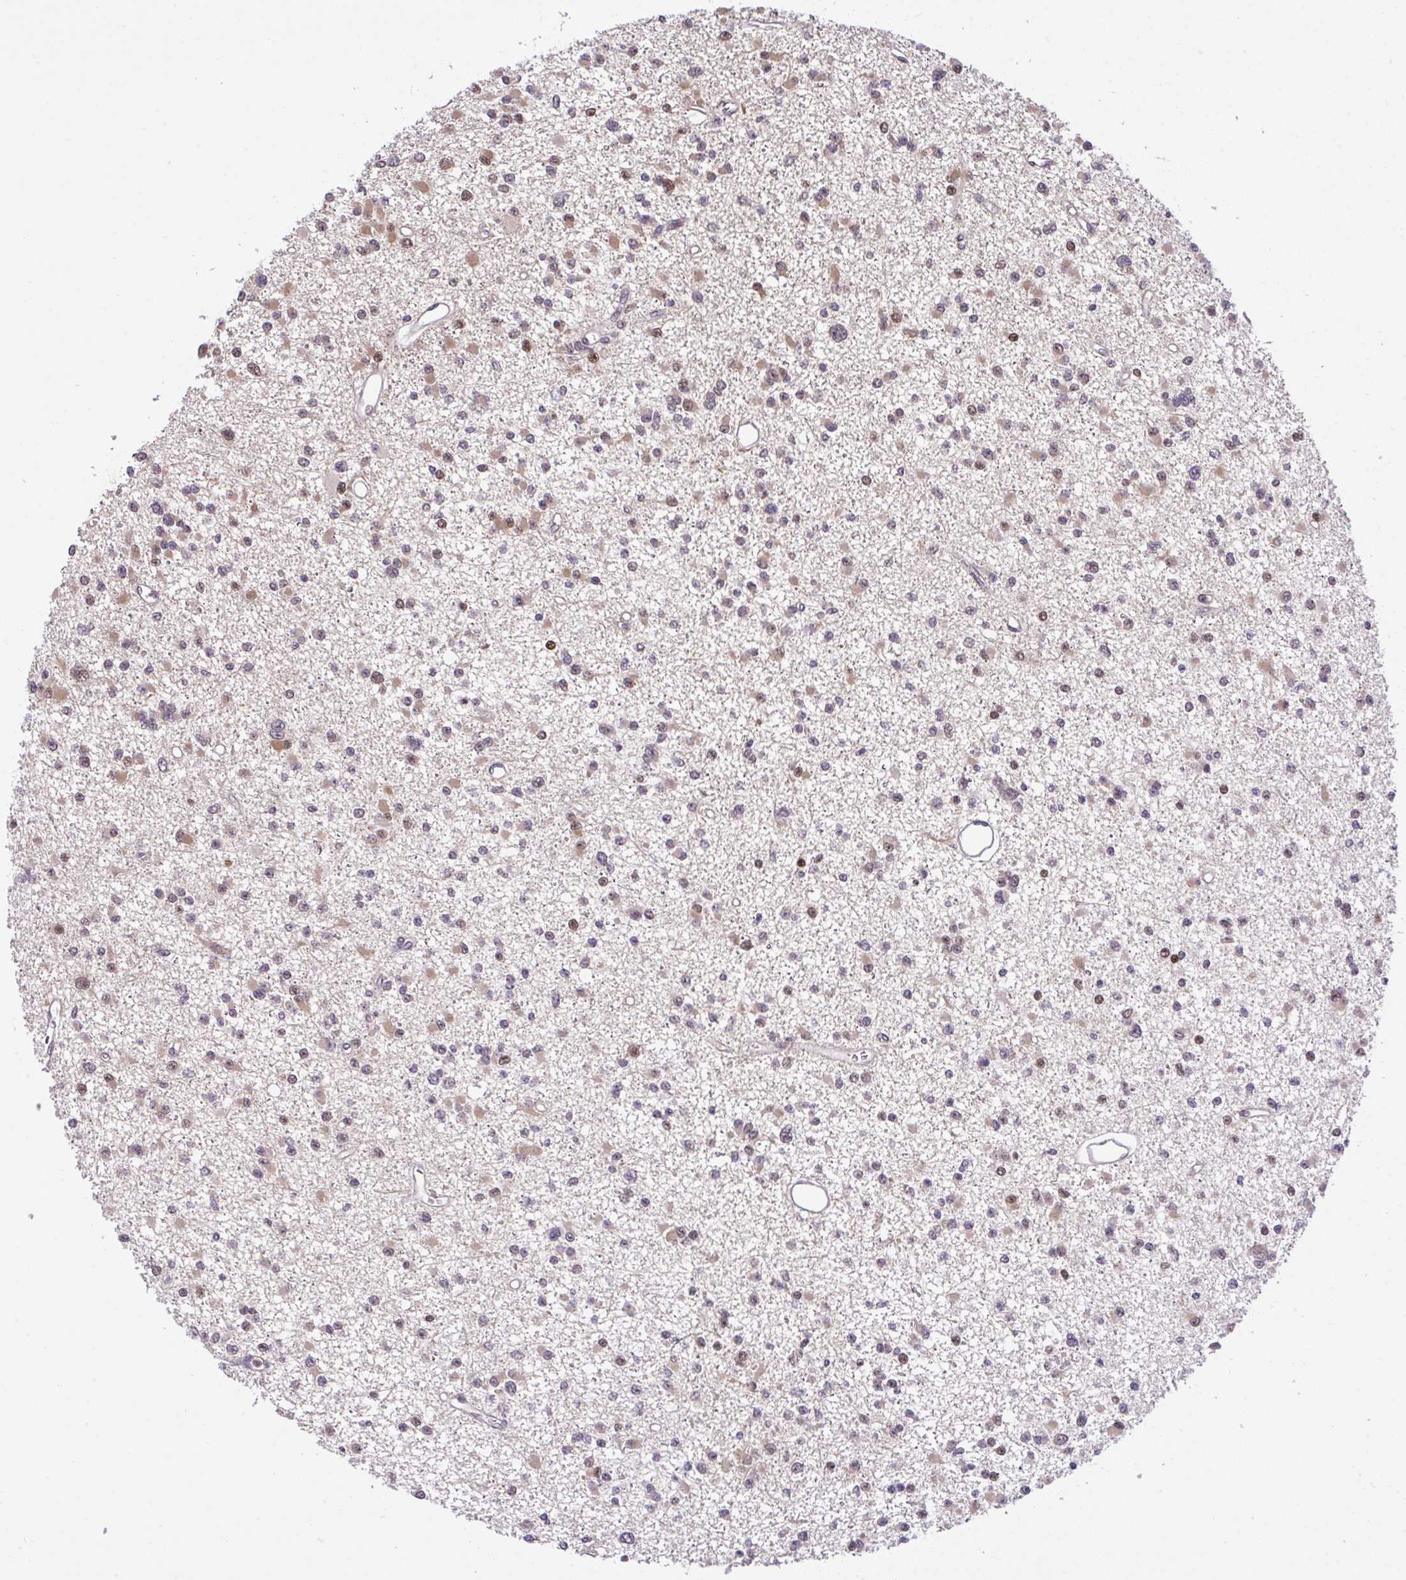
{"staining": {"intensity": "weak", "quantity": ">75%", "location": "cytoplasmic/membranous,nuclear"}, "tissue": "glioma", "cell_type": "Tumor cells", "image_type": "cancer", "snomed": [{"axis": "morphology", "description": "Glioma, malignant, Low grade"}, {"axis": "topography", "description": "Brain"}], "caption": "An immunohistochemistry histopathology image of tumor tissue is shown. Protein staining in brown highlights weak cytoplasmic/membranous and nuclear positivity in malignant low-grade glioma within tumor cells. (DAB = brown stain, brightfield microscopy at high magnification).", "gene": "GLIS3", "patient": {"sex": "female", "age": 22}}